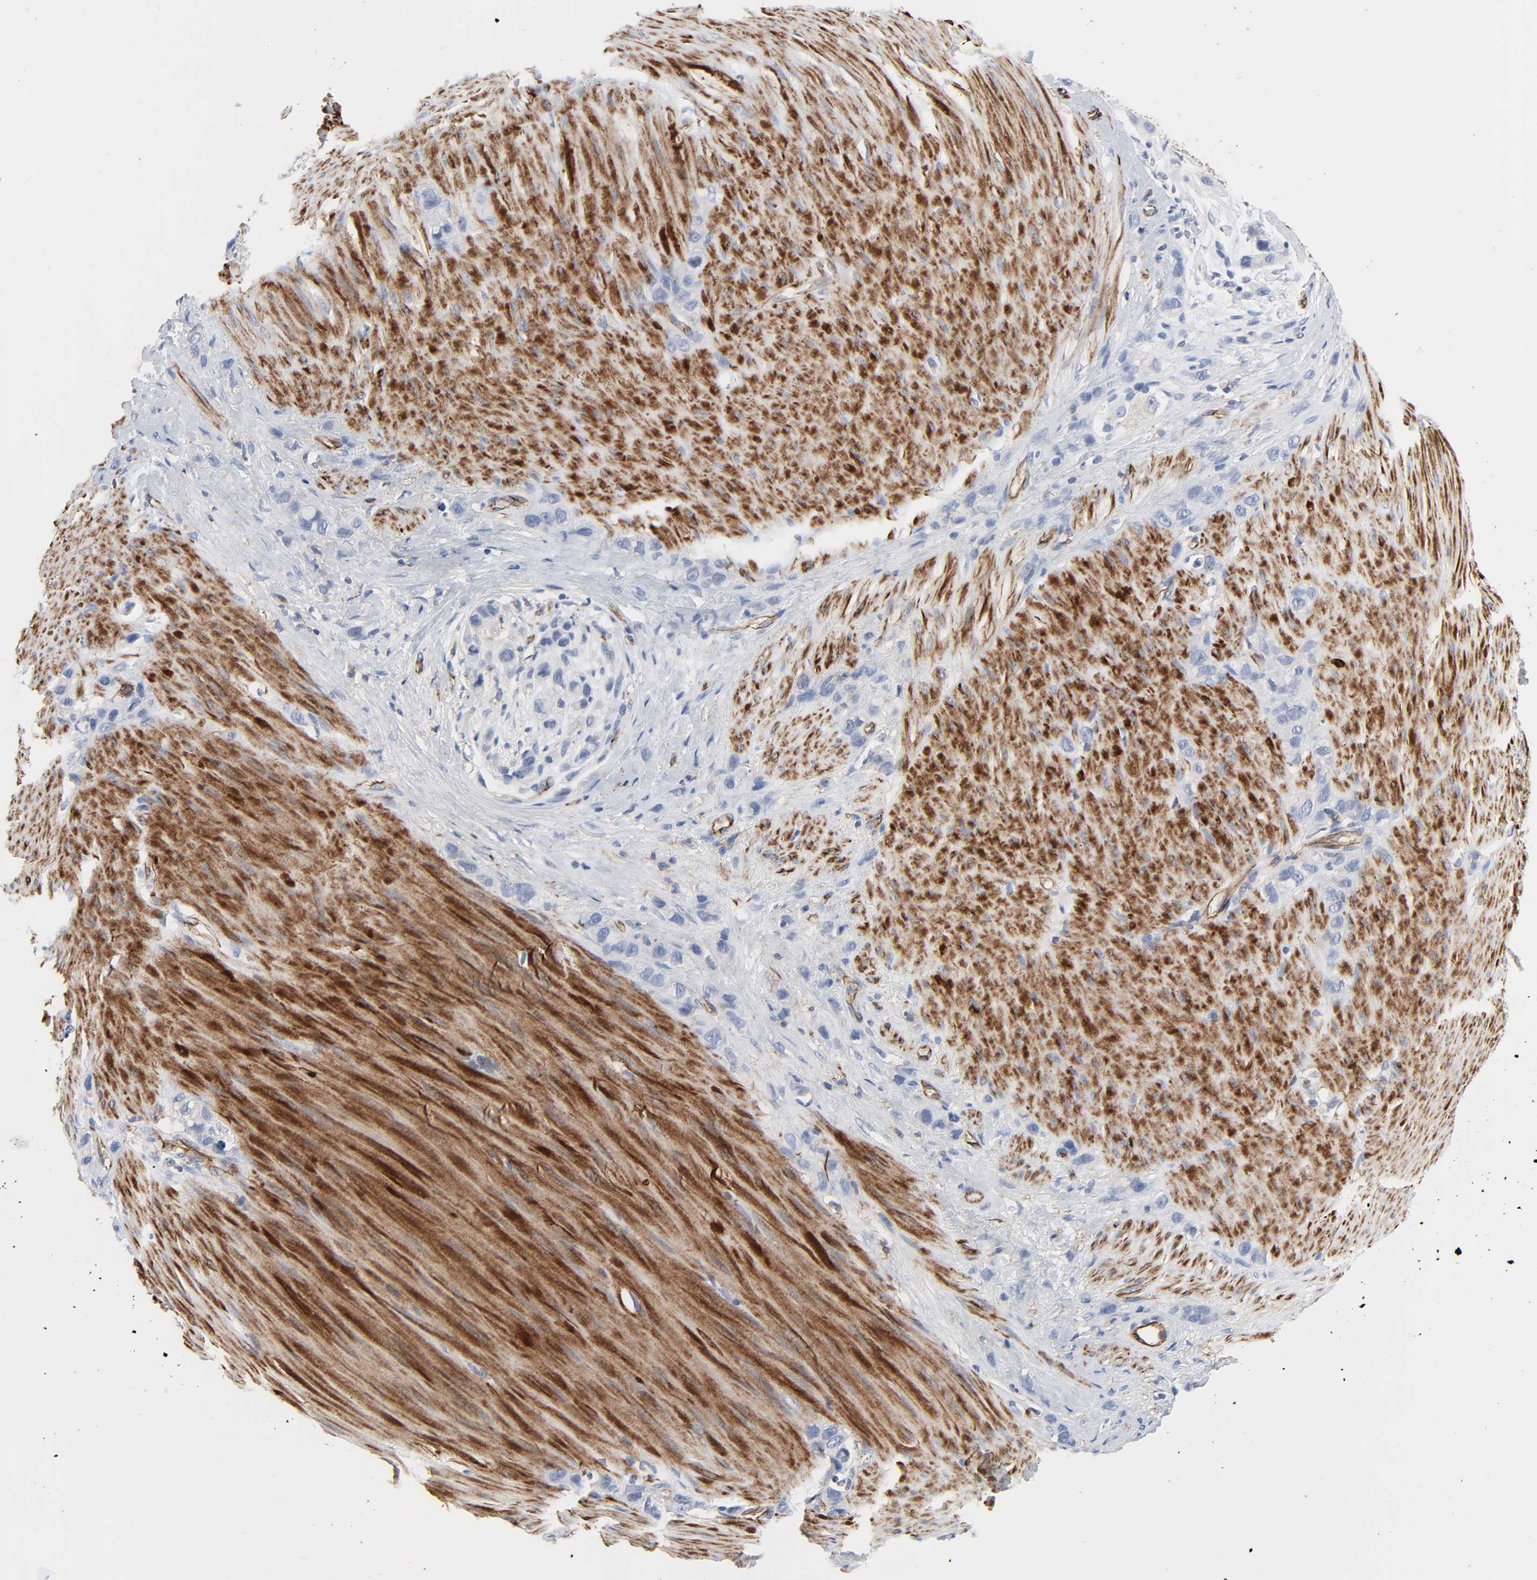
{"staining": {"intensity": "negative", "quantity": "none", "location": "none"}, "tissue": "stomach cancer", "cell_type": "Tumor cells", "image_type": "cancer", "snomed": [{"axis": "morphology", "description": "Normal tissue, NOS"}, {"axis": "morphology", "description": "Adenocarcinoma, NOS"}, {"axis": "morphology", "description": "Adenocarcinoma, High grade"}, {"axis": "topography", "description": "Stomach, upper"}, {"axis": "topography", "description": "Stomach"}], "caption": "Immunohistochemistry micrograph of neoplastic tissue: stomach cancer (adenocarcinoma) stained with DAB displays no significant protein positivity in tumor cells.", "gene": "PECAM1", "patient": {"sex": "female", "age": 65}}